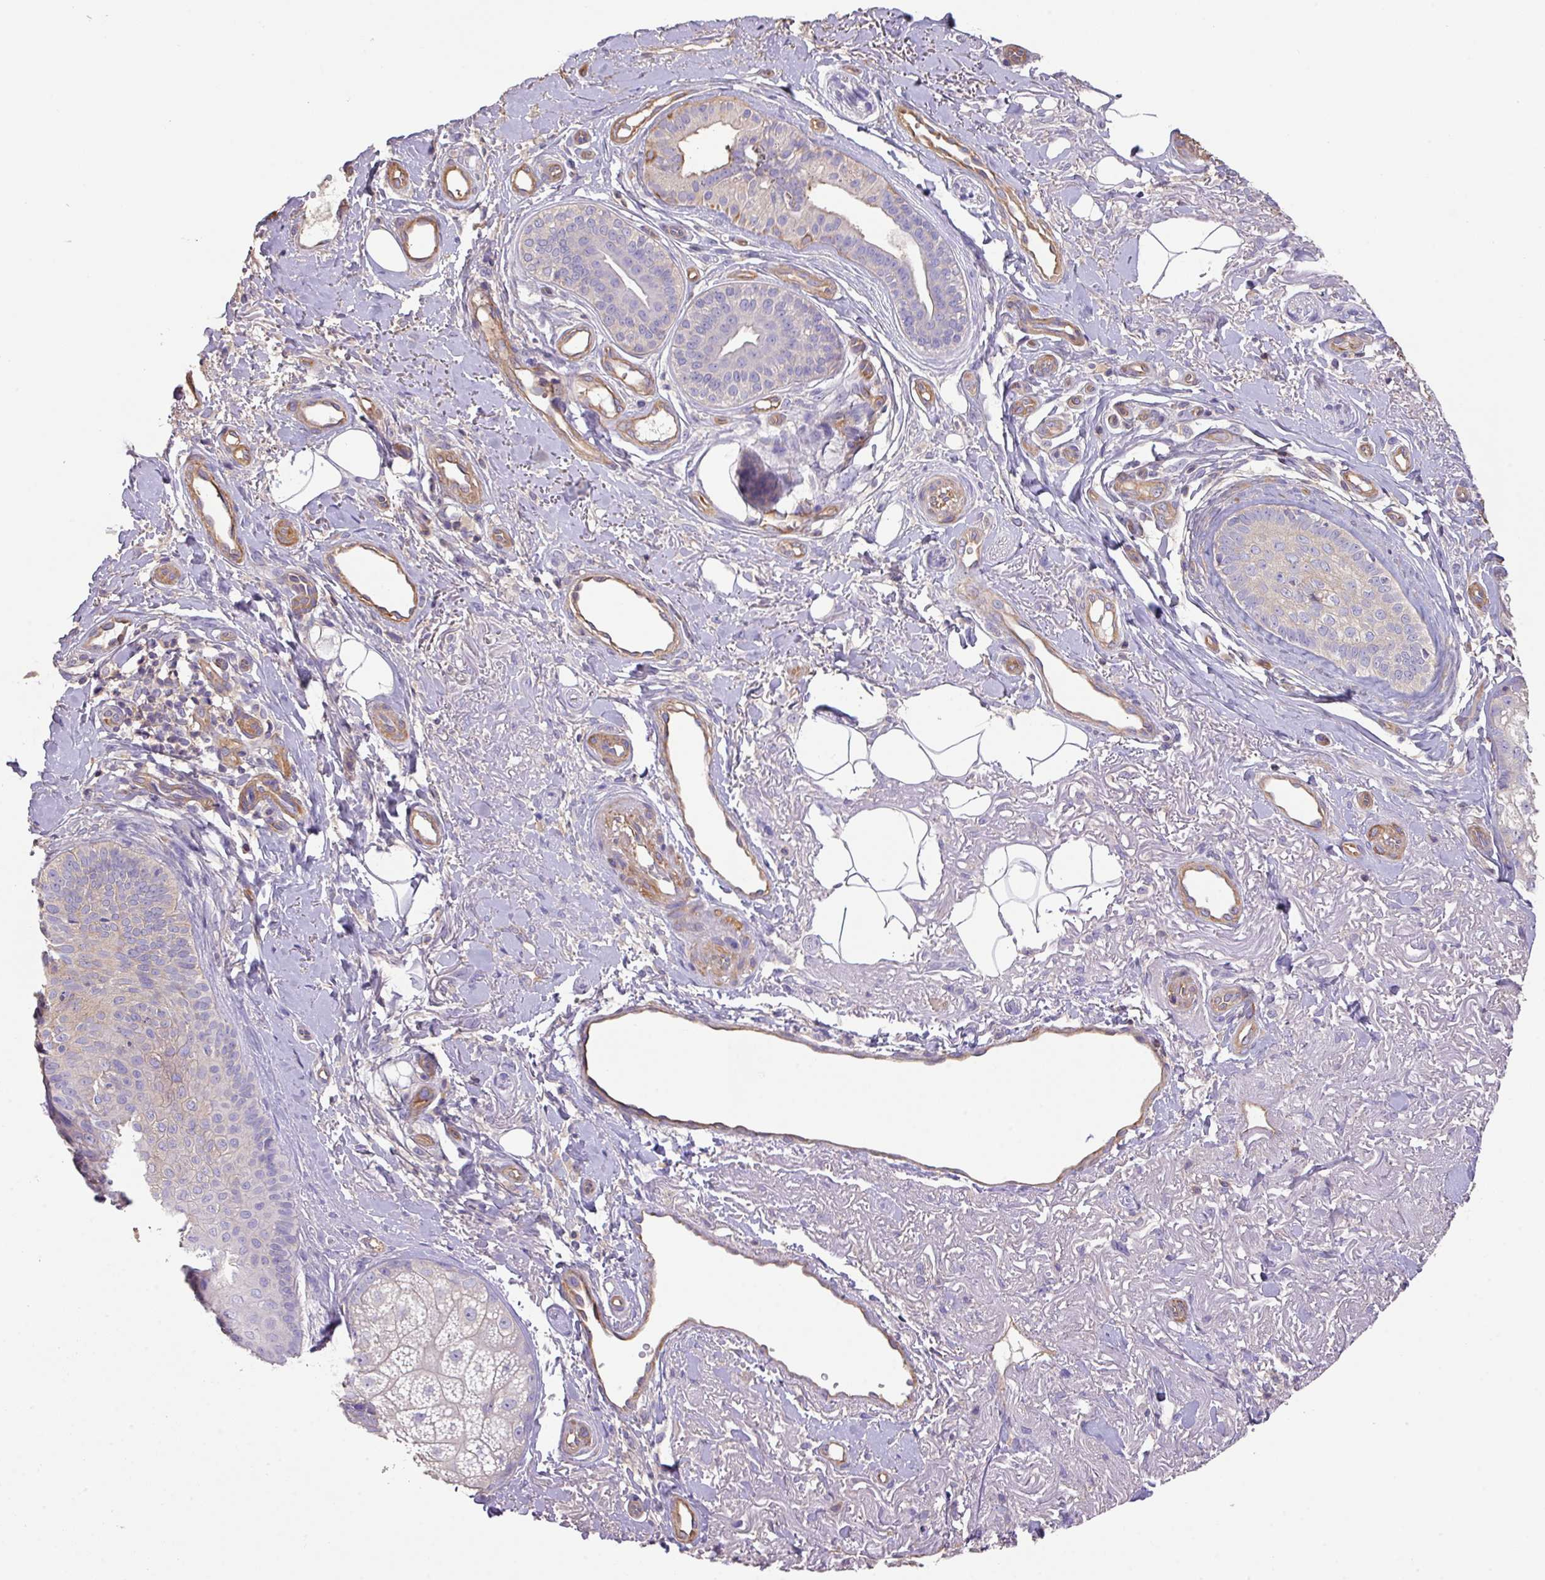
{"staining": {"intensity": "negative", "quantity": "none", "location": "none"}, "tissue": "skin cancer", "cell_type": "Tumor cells", "image_type": "cancer", "snomed": [{"axis": "morphology", "description": "Squamous cell carcinoma, NOS"}, {"axis": "topography", "description": "Skin"}], "caption": "This is an immunohistochemistry image of human skin cancer. There is no positivity in tumor cells.", "gene": "CALML4", "patient": {"sex": "male", "age": 86}}